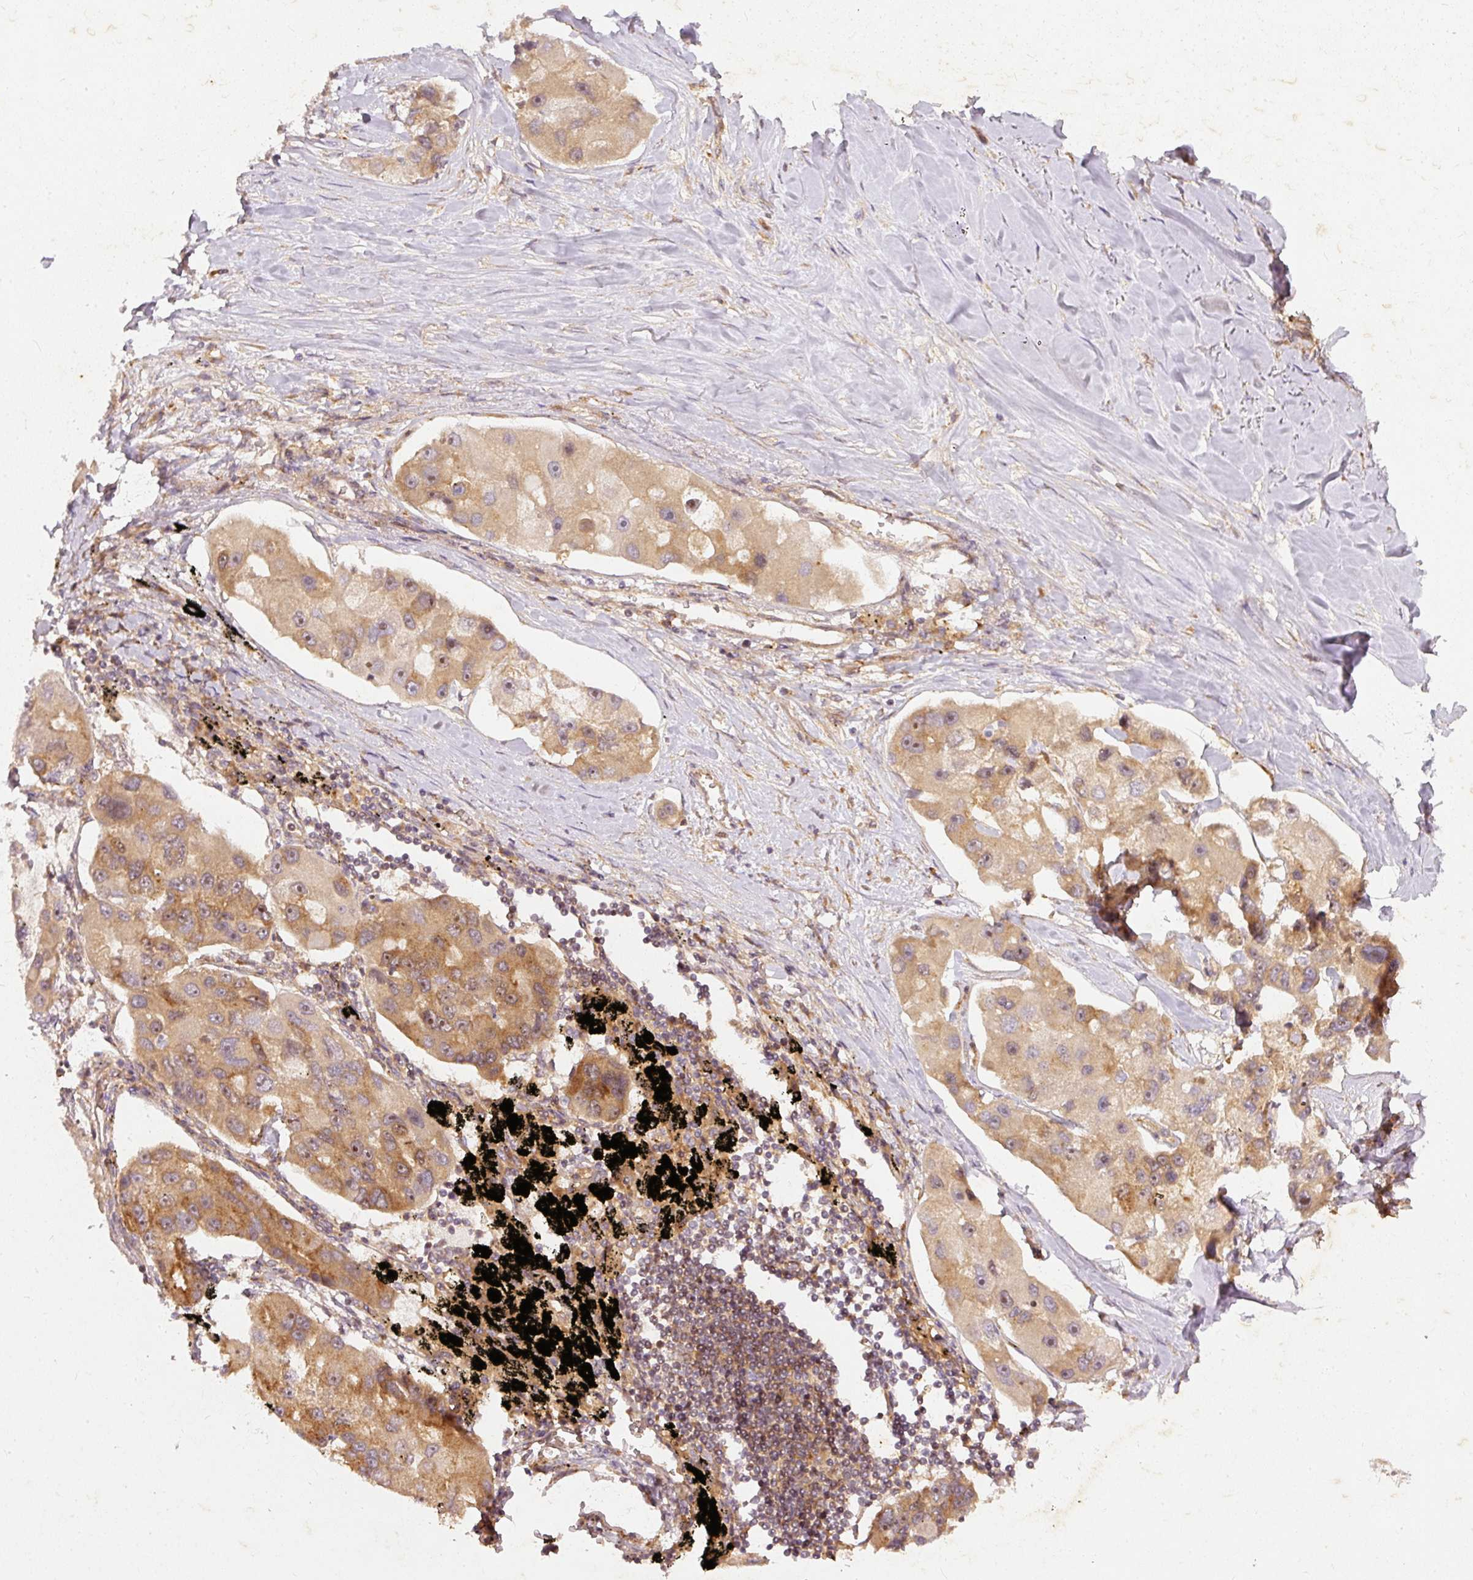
{"staining": {"intensity": "moderate", "quantity": ">75%", "location": "cytoplasmic/membranous,nuclear"}, "tissue": "lung cancer", "cell_type": "Tumor cells", "image_type": "cancer", "snomed": [{"axis": "morphology", "description": "Adenocarcinoma, NOS"}, {"axis": "topography", "description": "Lung"}], "caption": "Protein staining of adenocarcinoma (lung) tissue displays moderate cytoplasmic/membranous and nuclear positivity in approximately >75% of tumor cells.", "gene": "ZNF580", "patient": {"sex": "female", "age": 54}}